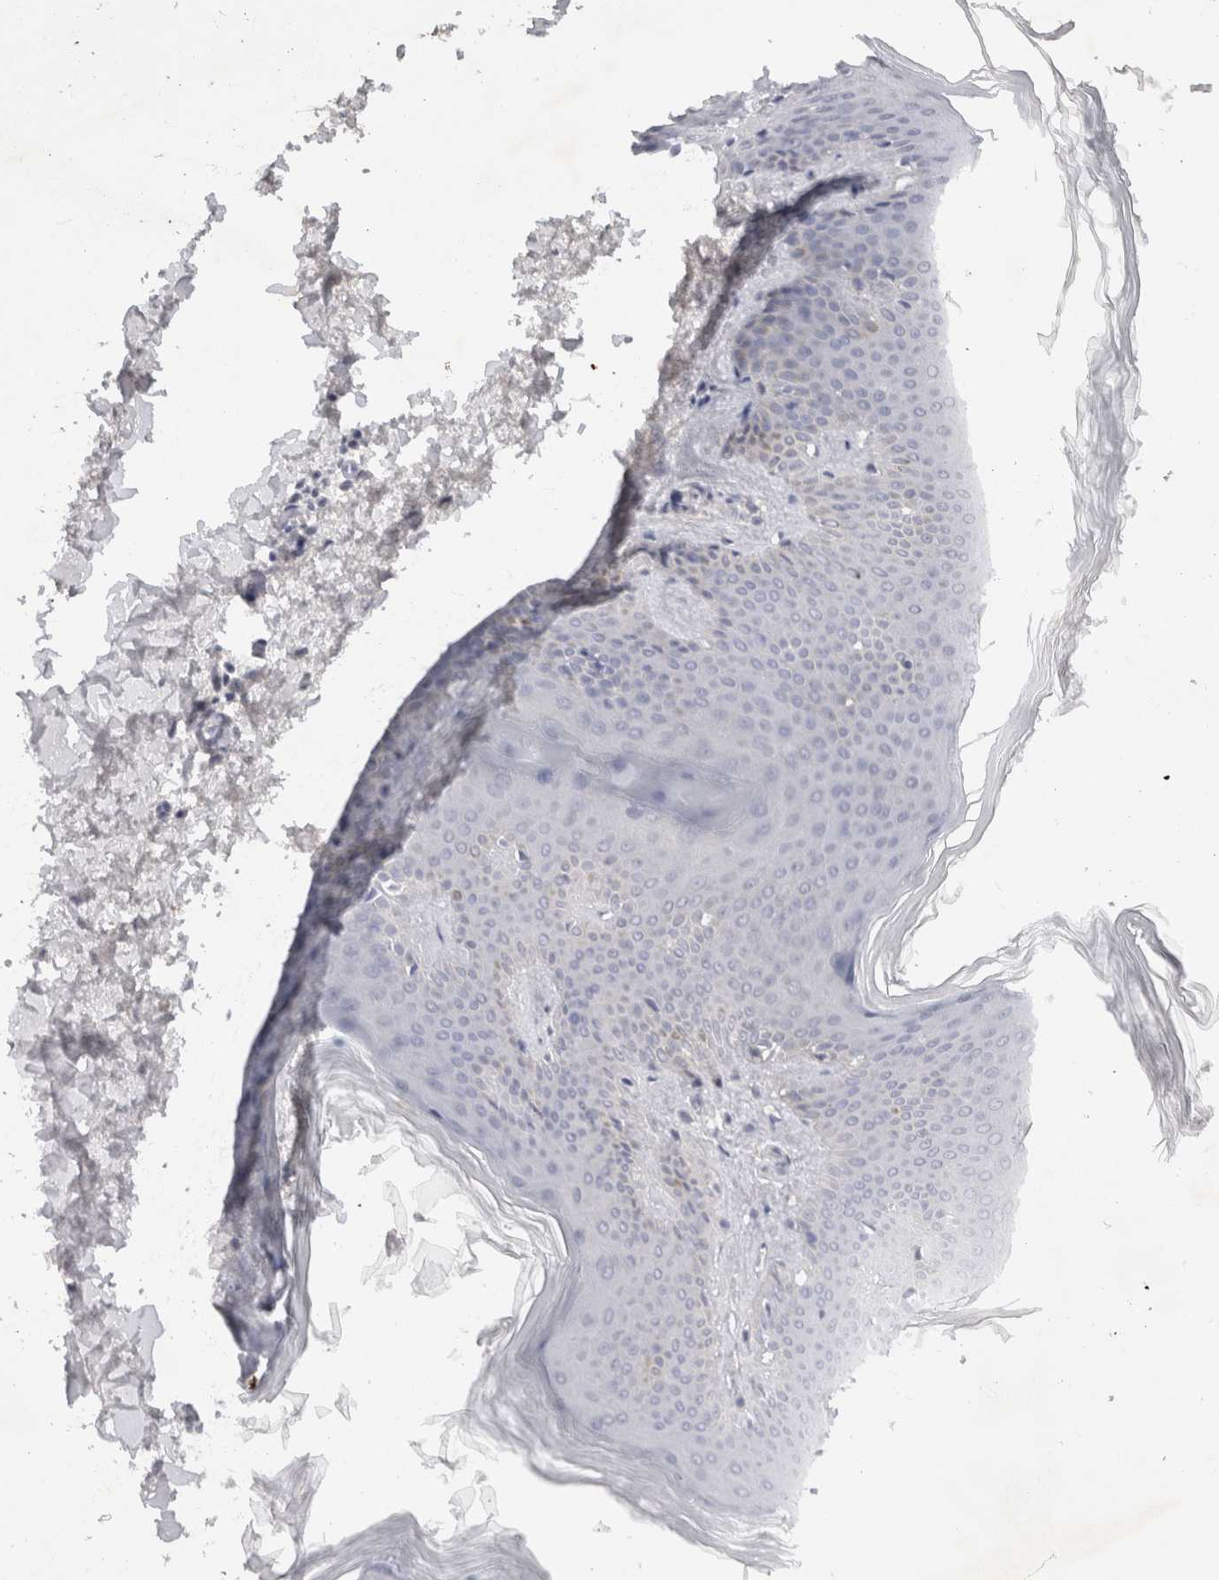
{"staining": {"intensity": "negative", "quantity": "none", "location": "none"}, "tissue": "skin", "cell_type": "Fibroblasts", "image_type": "normal", "snomed": [{"axis": "morphology", "description": "Normal tissue, NOS"}, {"axis": "topography", "description": "Skin"}], "caption": "This is an immunohistochemistry (IHC) image of unremarkable skin. There is no expression in fibroblasts.", "gene": "BZW2", "patient": {"sex": "female", "age": 27}}